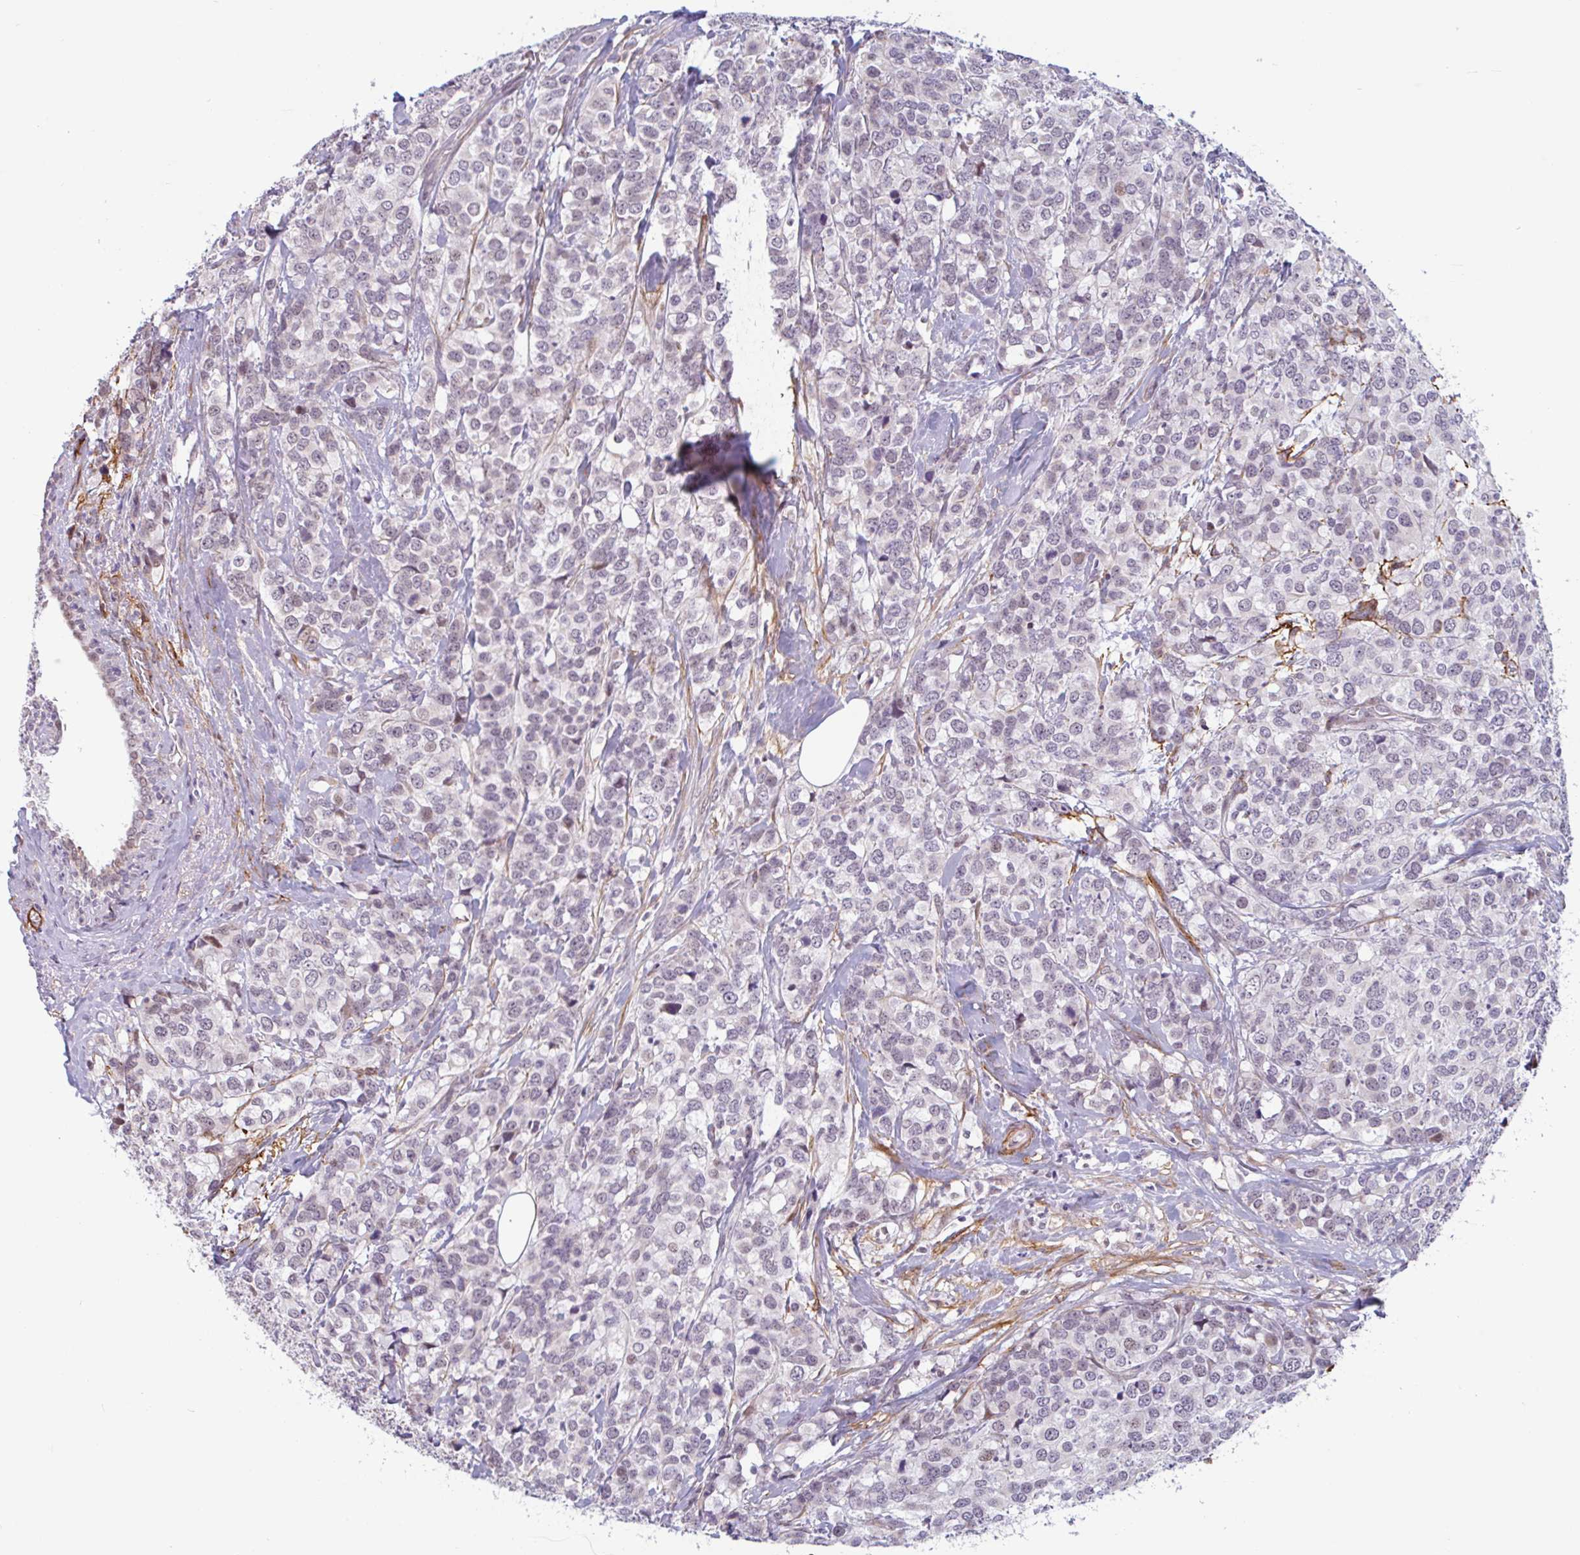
{"staining": {"intensity": "negative", "quantity": "none", "location": "none"}, "tissue": "breast cancer", "cell_type": "Tumor cells", "image_type": "cancer", "snomed": [{"axis": "morphology", "description": "Lobular carcinoma"}, {"axis": "topography", "description": "Breast"}], "caption": "Histopathology image shows no protein staining in tumor cells of breast cancer (lobular carcinoma) tissue.", "gene": "TMEM119", "patient": {"sex": "female", "age": 59}}